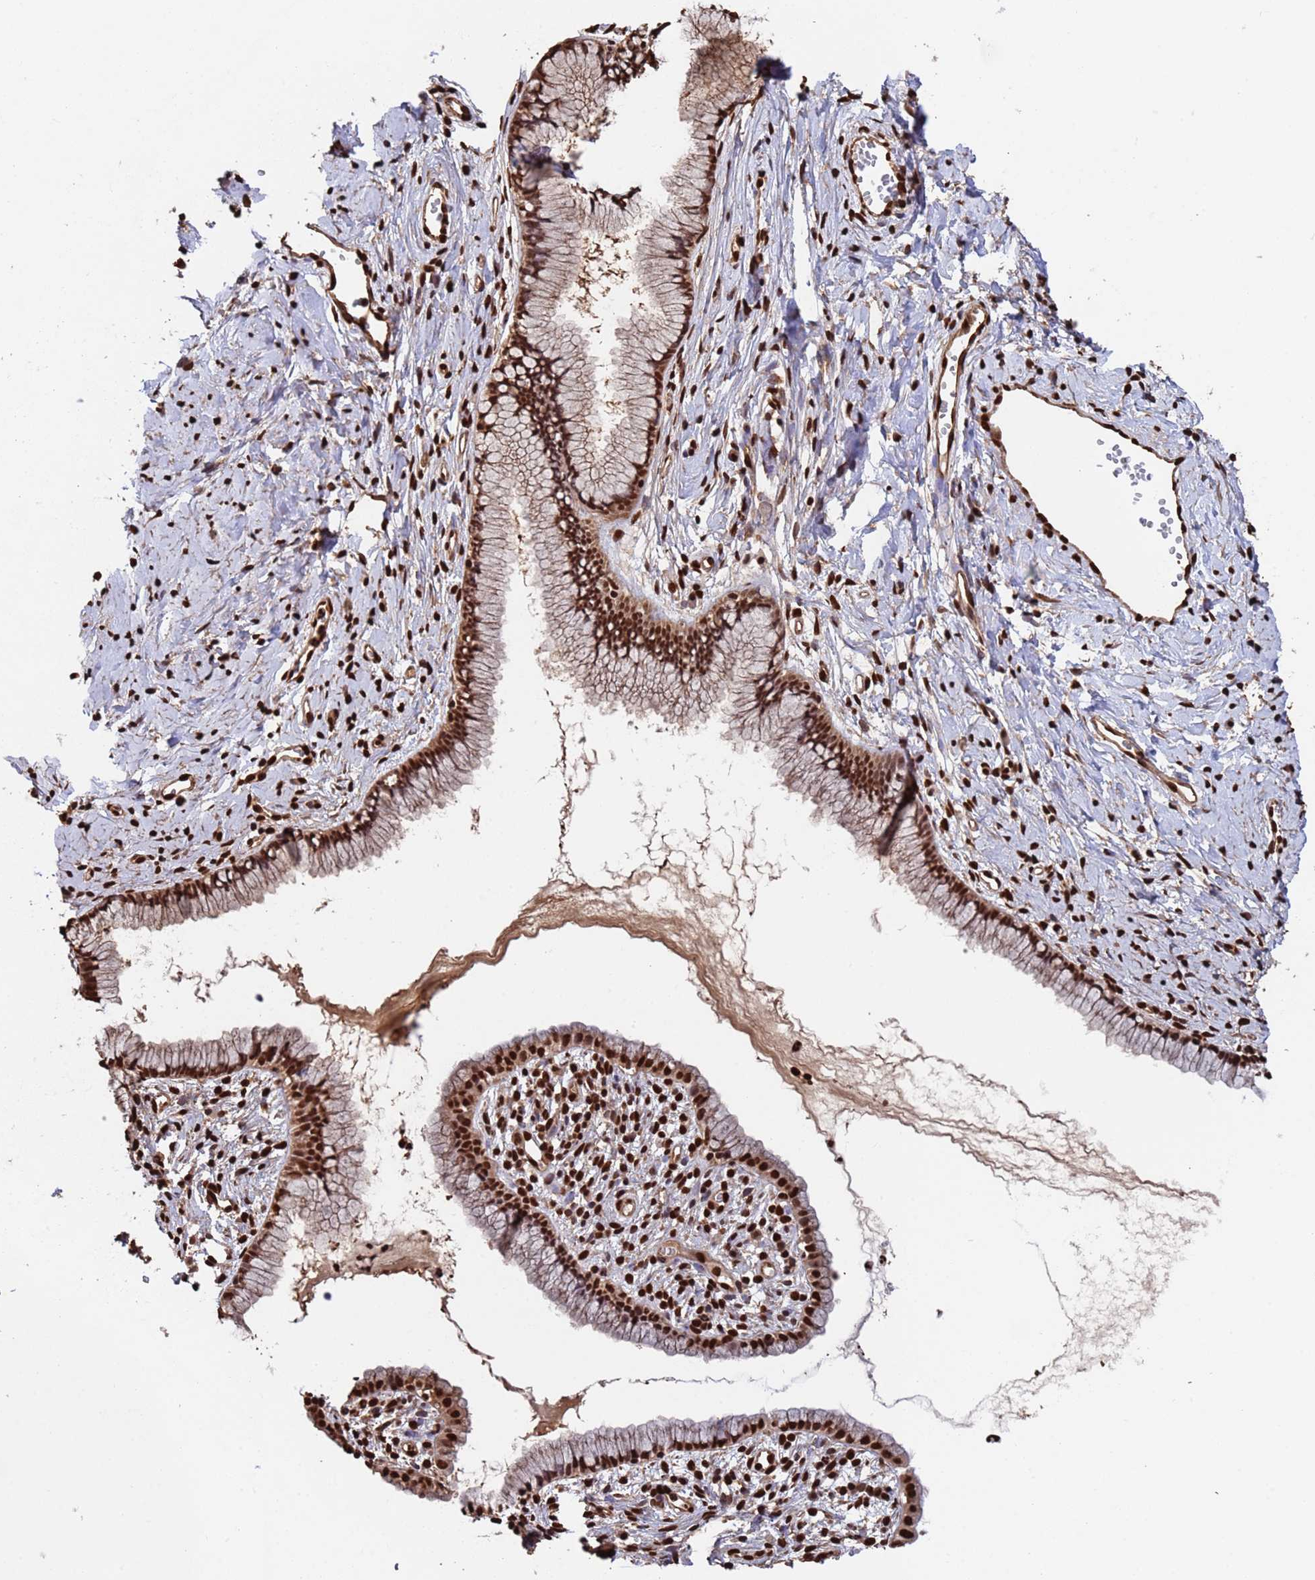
{"staining": {"intensity": "strong", "quantity": ">75%", "location": "nuclear"}, "tissue": "cervix", "cell_type": "Glandular cells", "image_type": "normal", "snomed": [{"axis": "morphology", "description": "Normal tissue, NOS"}, {"axis": "topography", "description": "Cervix"}], "caption": "High-magnification brightfield microscopy of unremarkable cervix stained with DAB (3,3'-diaminobenzidine) (brown) and counterstained with hematoxylin (blue). glandular cells exhibit strong nuclear expression is seen in approximately>75% of cells. (DAB IHC, brown staining for protein, blue staining for nuclei).", "gene": "SUMO2", "patient": {"sex": "female", "age": 40}}